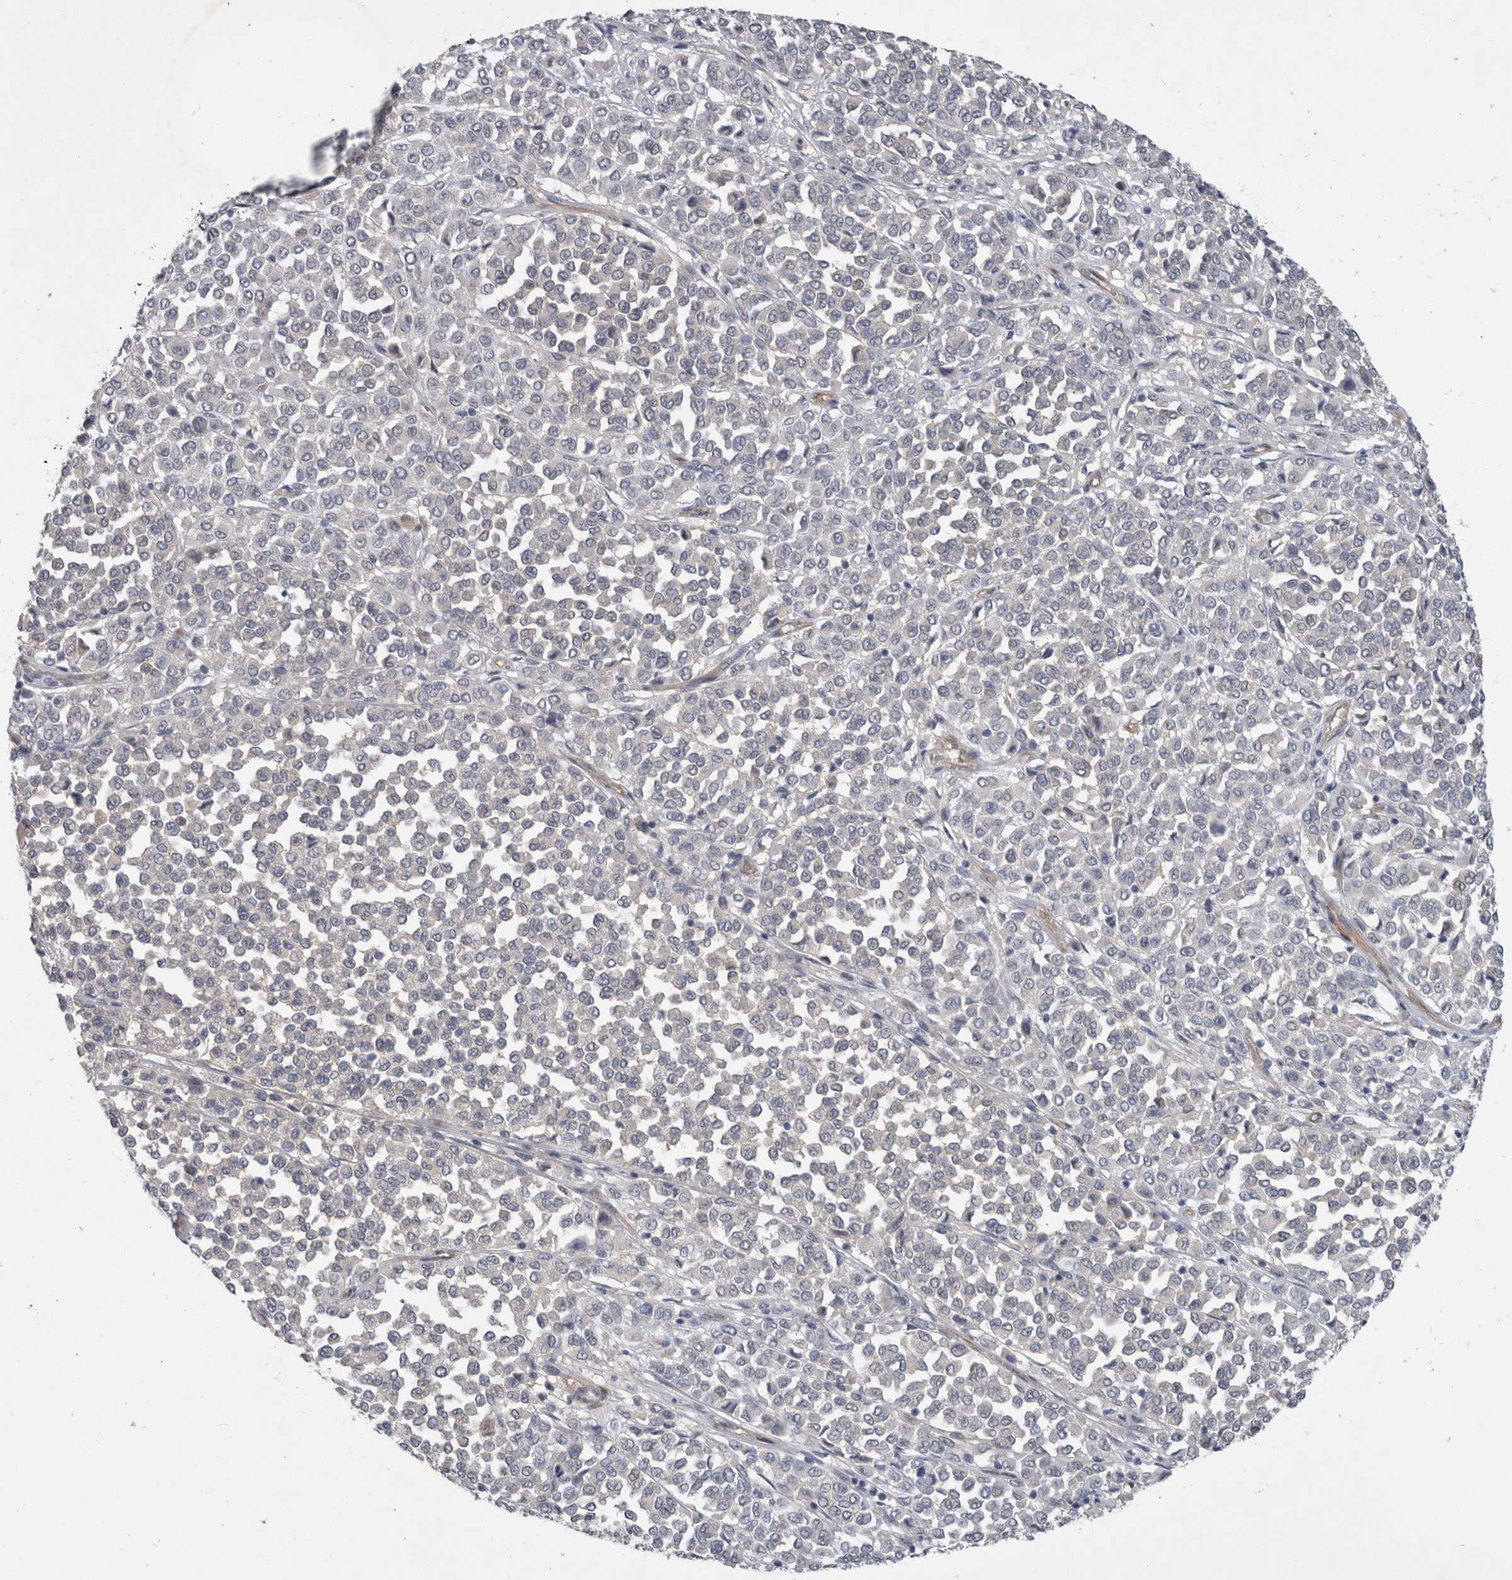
{"staining": {"intensity": "negative", "quantity": "none", "location": "none"}, "tissue": "melanoma", "cell_type": "Tumor cells", "image_type": "cancer", "snomed": [{"axis": "morphology", "description": "Malignant melanoma, Metastatic site"}, {"axis": "topography", "description": "Pancreas"}], "caption": "A micrograph of melanoma stained for a protein shows no brown staining in tumor cells. The staining is performed using DAB (3,3'-diaminobenzidine) brown chromogen with nuclei counter-stained in using hematoxylin.", "gene": "BCAM", "patient": {"sex": "female", "age": 30}}